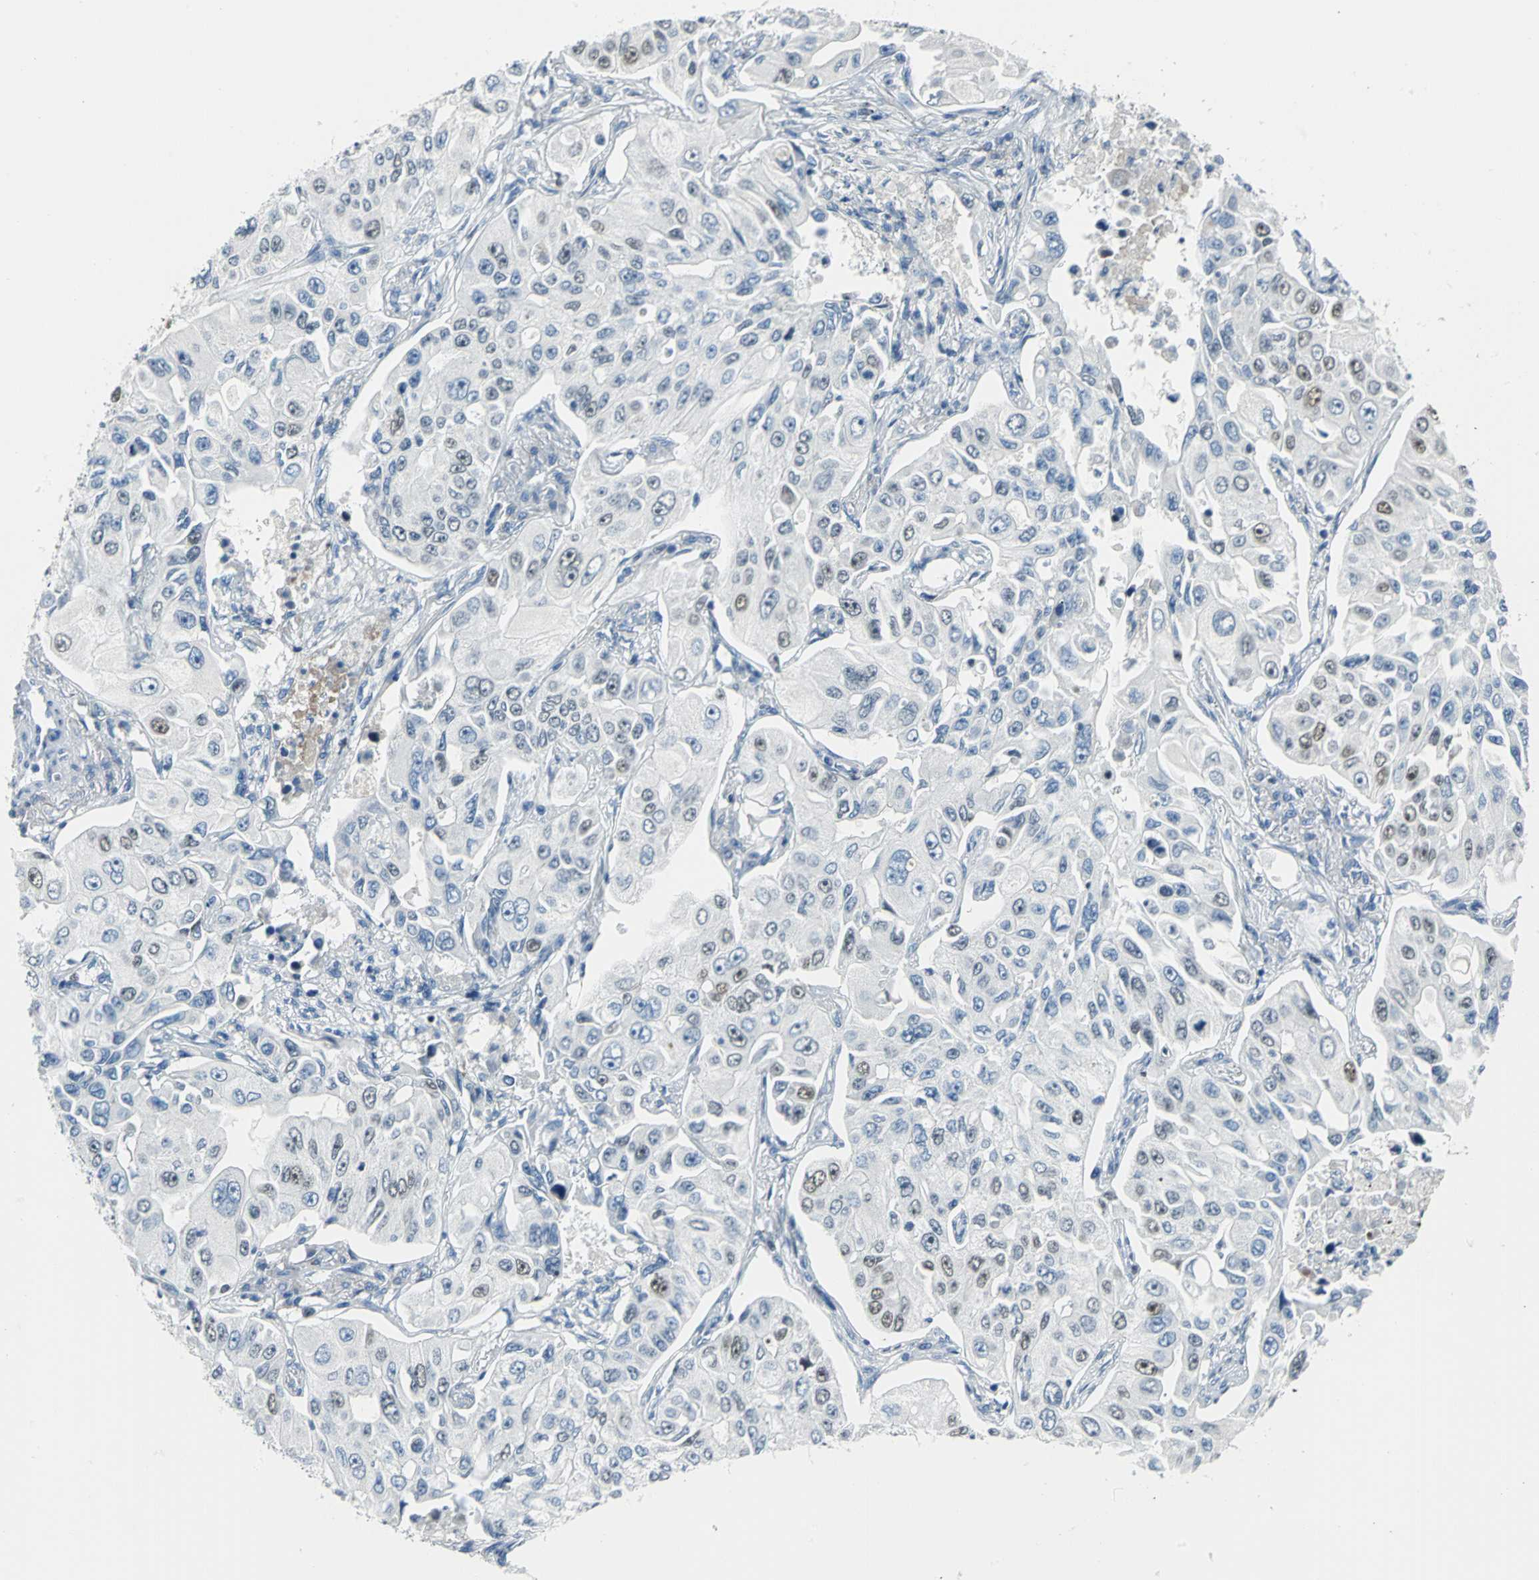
{"staining": {"intensity": "moderate", "quantity": "<25%", "location": "nuclear"}, "tissue": "lung cancer", "cell_type": "Tumor cells", "image_type": "cancer", "snomed": [{"axis": "morphology", "description": "Adenocarcinoma, NOS"}, {"axis": "topography", "description": "Lung"}], "caption": "DAB immunohistochemical staining of lung cancer displays moderate nuclear protein positivity in about <25% of tumor cells. Nuclei are stained in blue.", "gene": "MCM3", "patient": {"sex": "male", "age": 84}}